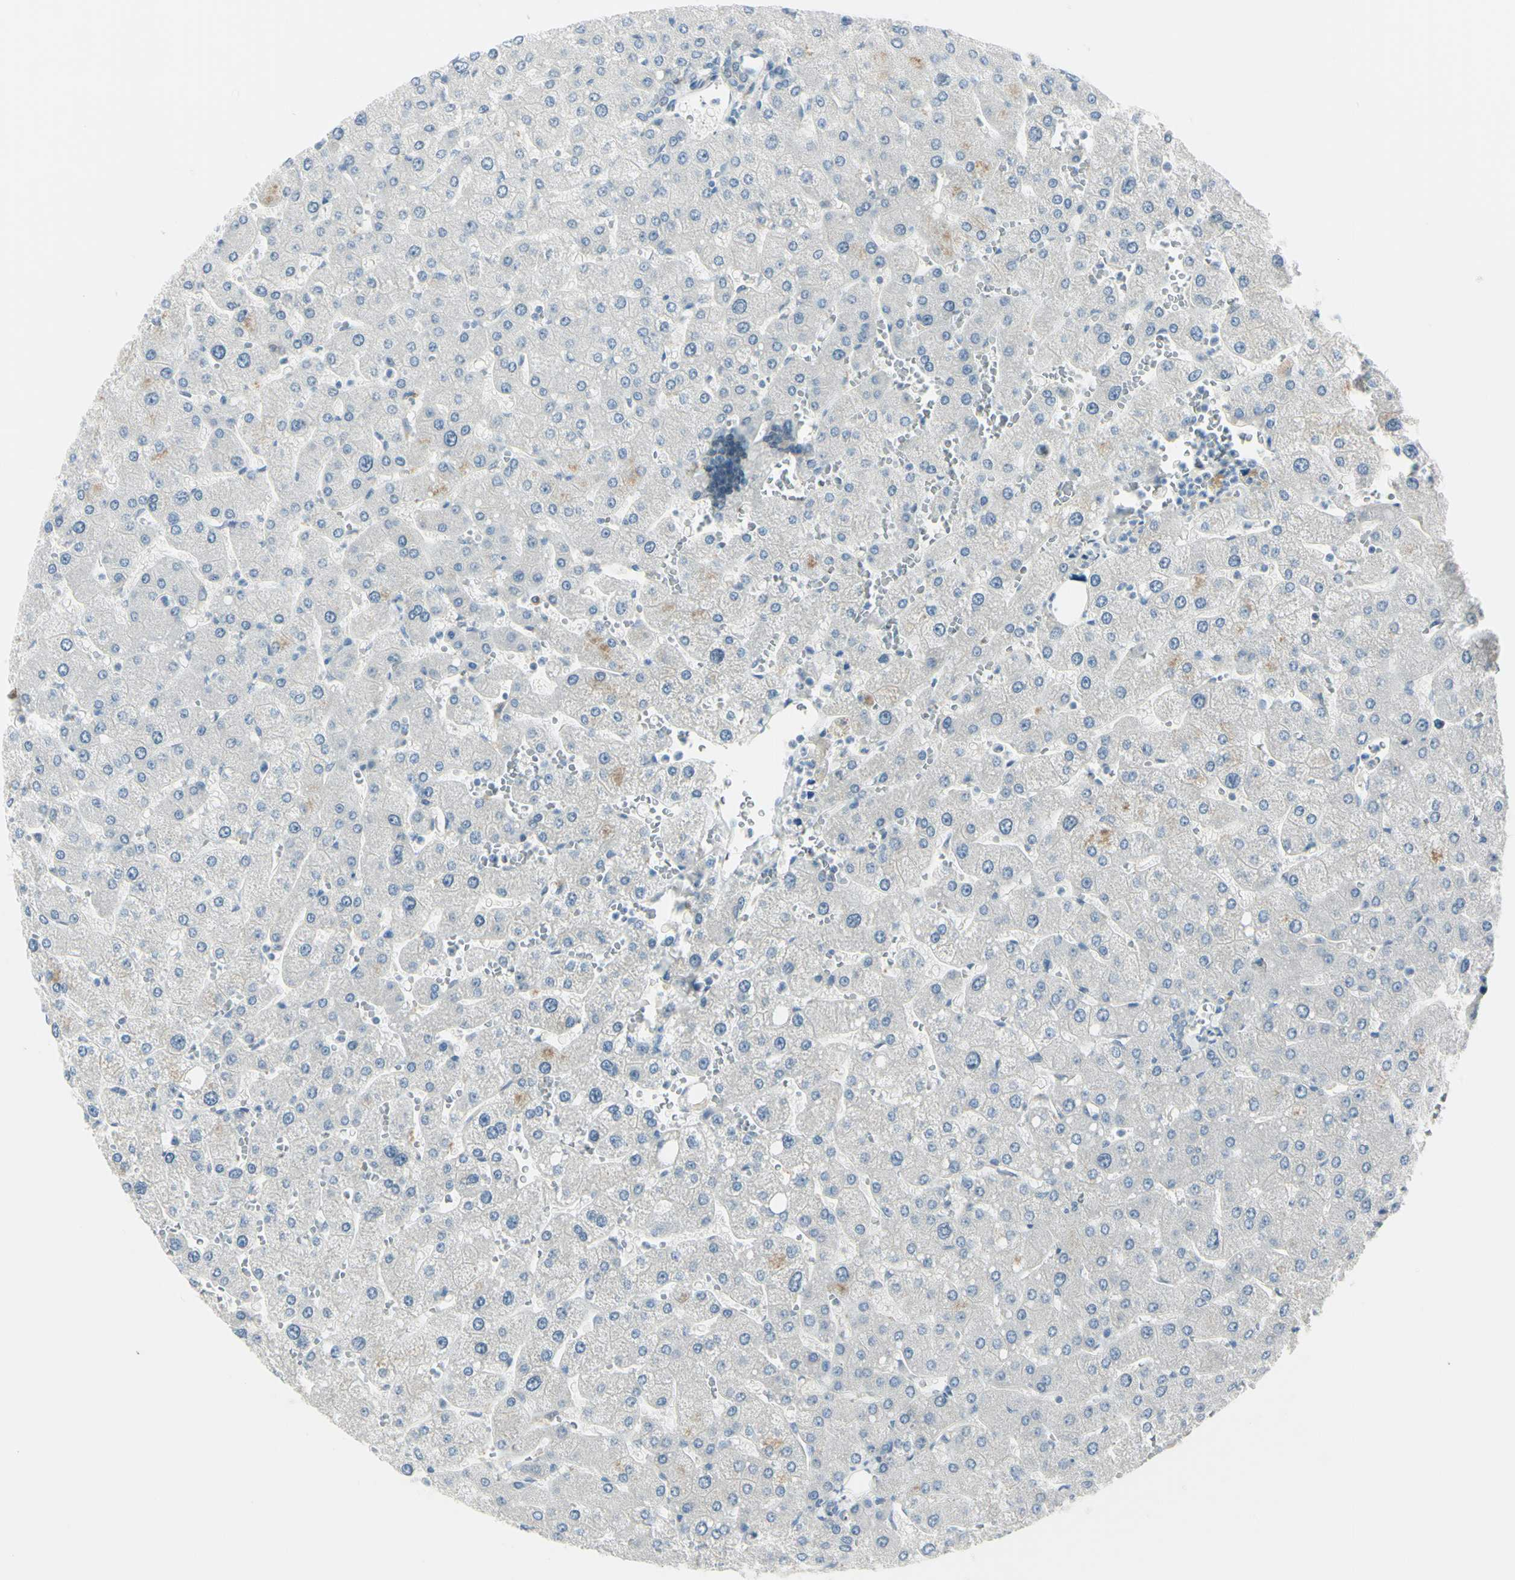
{"staining": {"intensity": "negative", "quantity": "none", "location": "none"}, "tissue": "liver", "cell_type": "Cholangiocytes", "image_type": "normal", "snomed": [{"axis": "morphology", "description": "Normal tissue, NOS"}, {"axis": "topography", "description": "Liver"}], "caption": "High magnification brightfield microscopy of normal liver stained with DAB (brown) and counterstained with hematoxylin (blue): cholangiocytes show no significant expression.", "gene": "ASB9", "patient": {"sex": "male", "age": 55}}